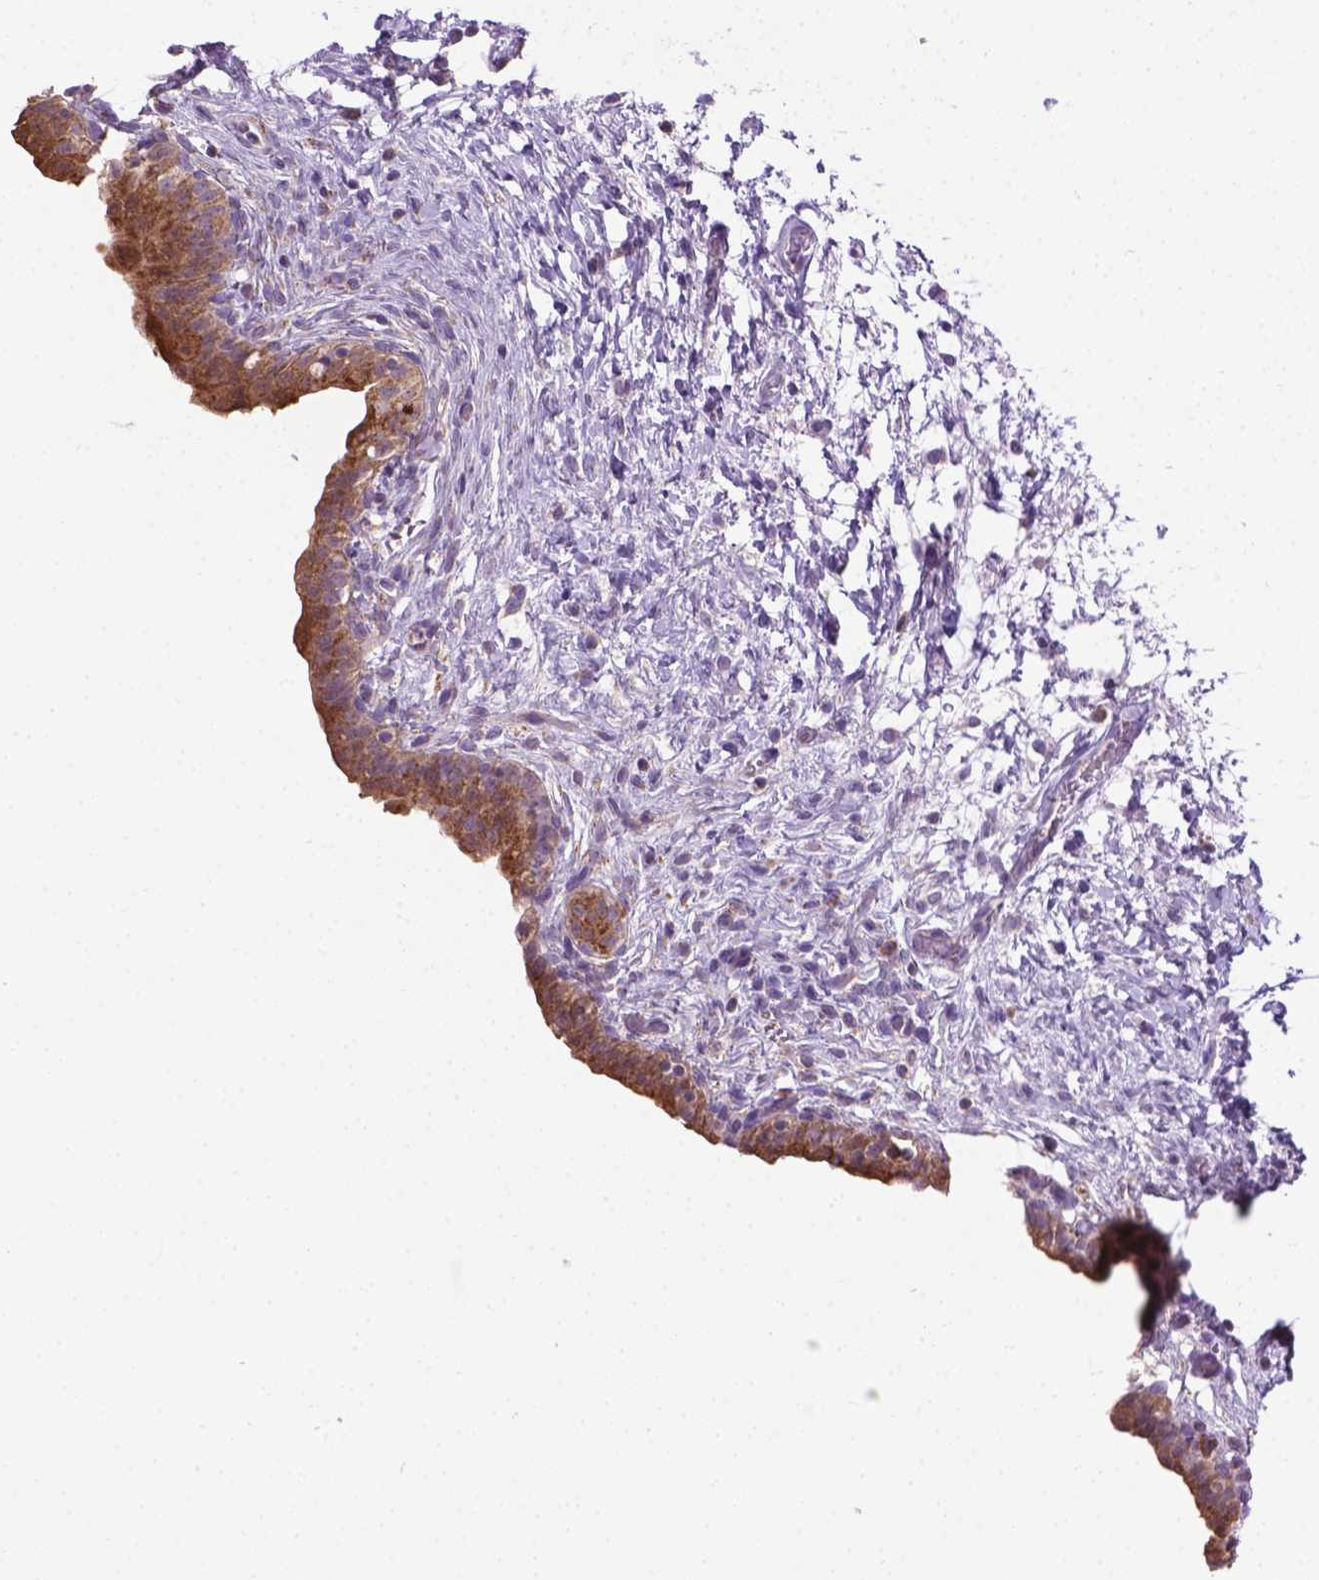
{"staining": {"intensity": "strong", "quantity": ">75%", "location": "cytoplasmic/membranous"}, "tissue": "urinary bladder", "cell_type": "Urothelial cells", "image_type": "normal", "snomed": [{"axis": "morphology", "description": "Normal tissue, NOS"}, {"axis": "topography", "description": "Urinary bladder"}], "caption": "Brown immunohistochemical staining in unremarkable human urinary bladder exhibits strong cytoplasmic/membranous staining in about >75% of urothelial cells.", "gene": "VDAC1", "patient": {"sex": "male", "age": 69}}